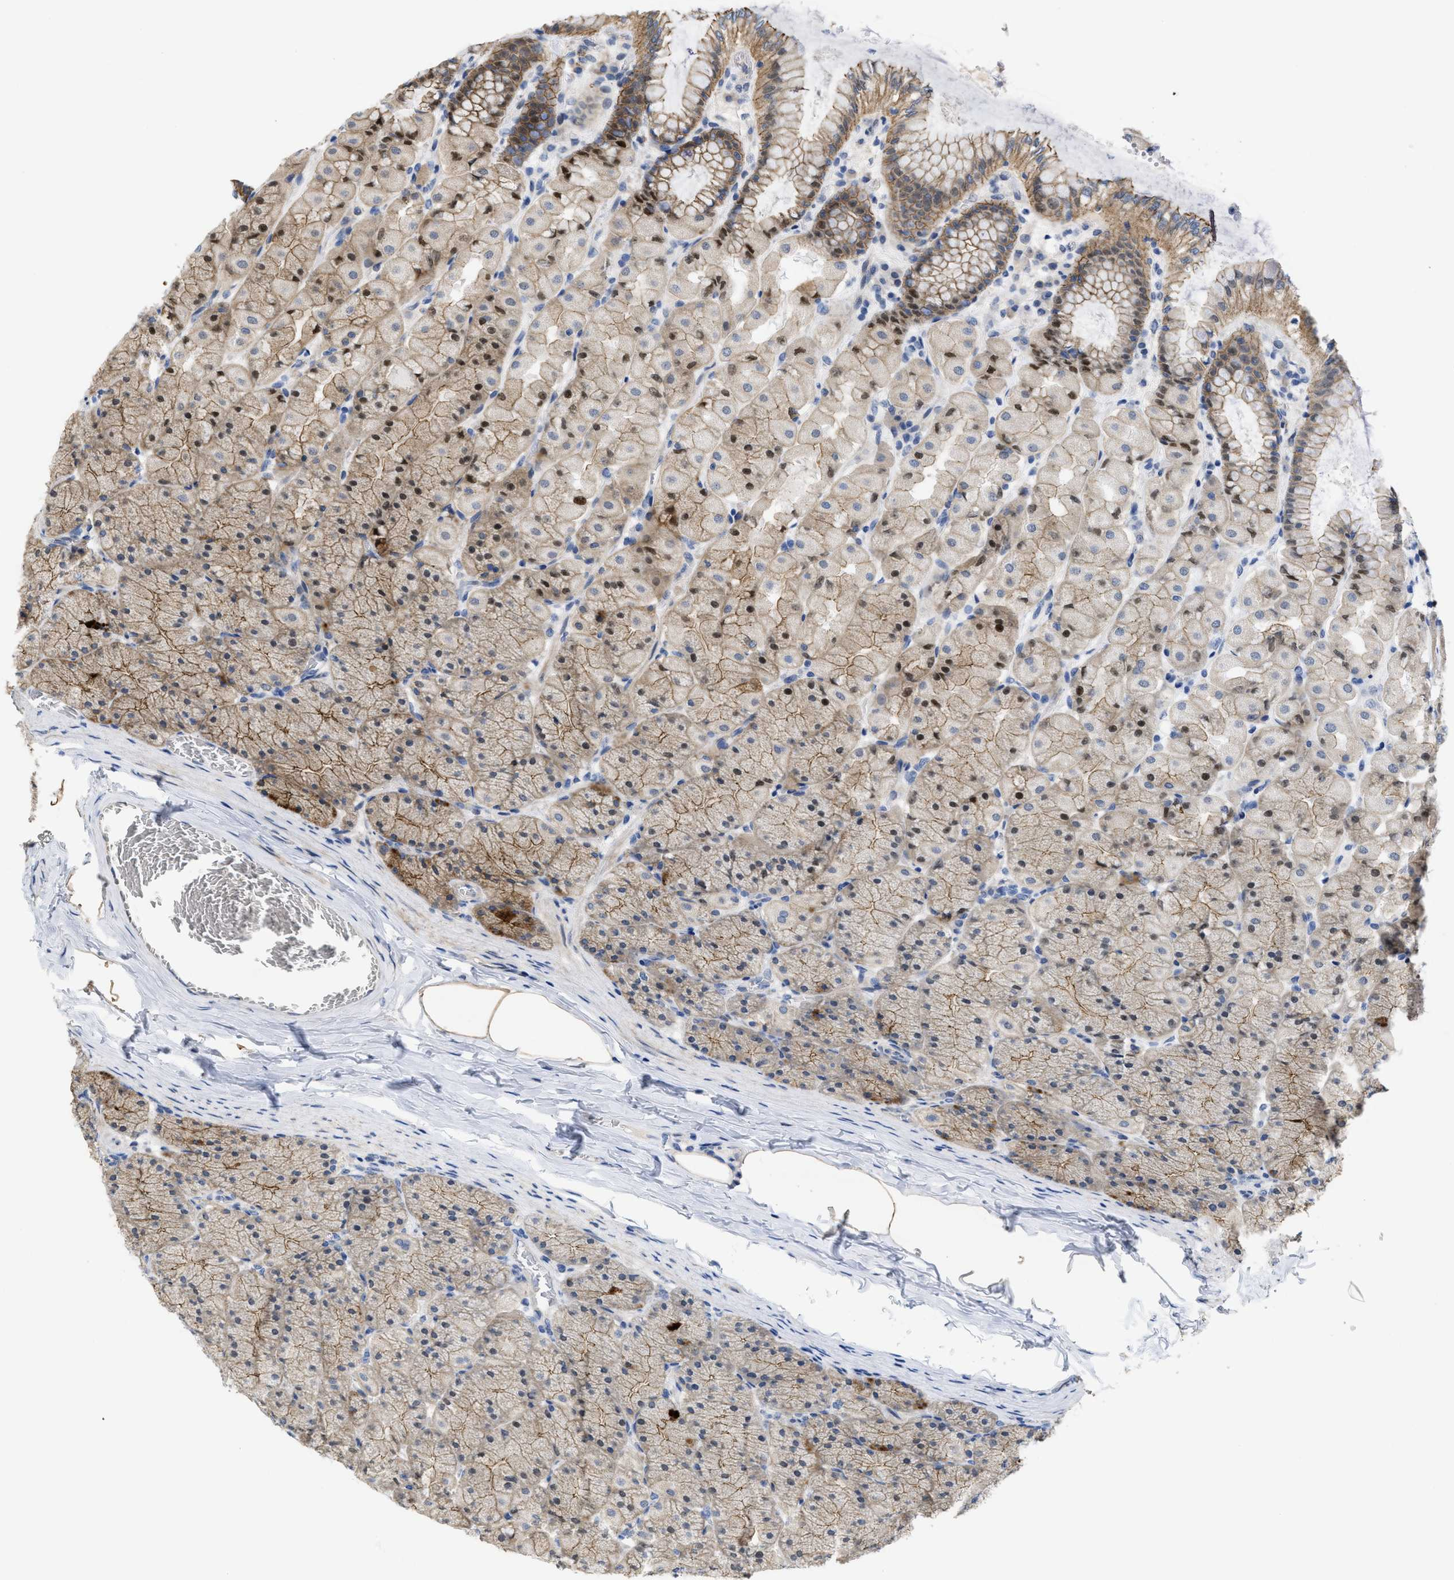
{"staining": {"intensity": "moderate", "quantity": ">75%", "location": "cytoplasmic/membranous,nuclear"}, "tissue": "stomach", "cell_type": "Glandular cells", "image_type": "normal", "snomed": [{"axis": "morphology", "description": "Normal tissue, NOS"}, {"axis": "topography", "description": "Stomach, upper"}], "caption": "Immunohistochemistry histopathology image of benign stomach: human stomach stained using immunohistochemistry (IHC) demonstrates medium levels of moderate protein expression localized specifically in the cytoplasmic/membranous,nuclear of glandular cells, appearing as a cytoplasmic/membranous,nuclear brown color.", "gene": "CDPF1", "patient": {"sex": "female", "age": 56}}